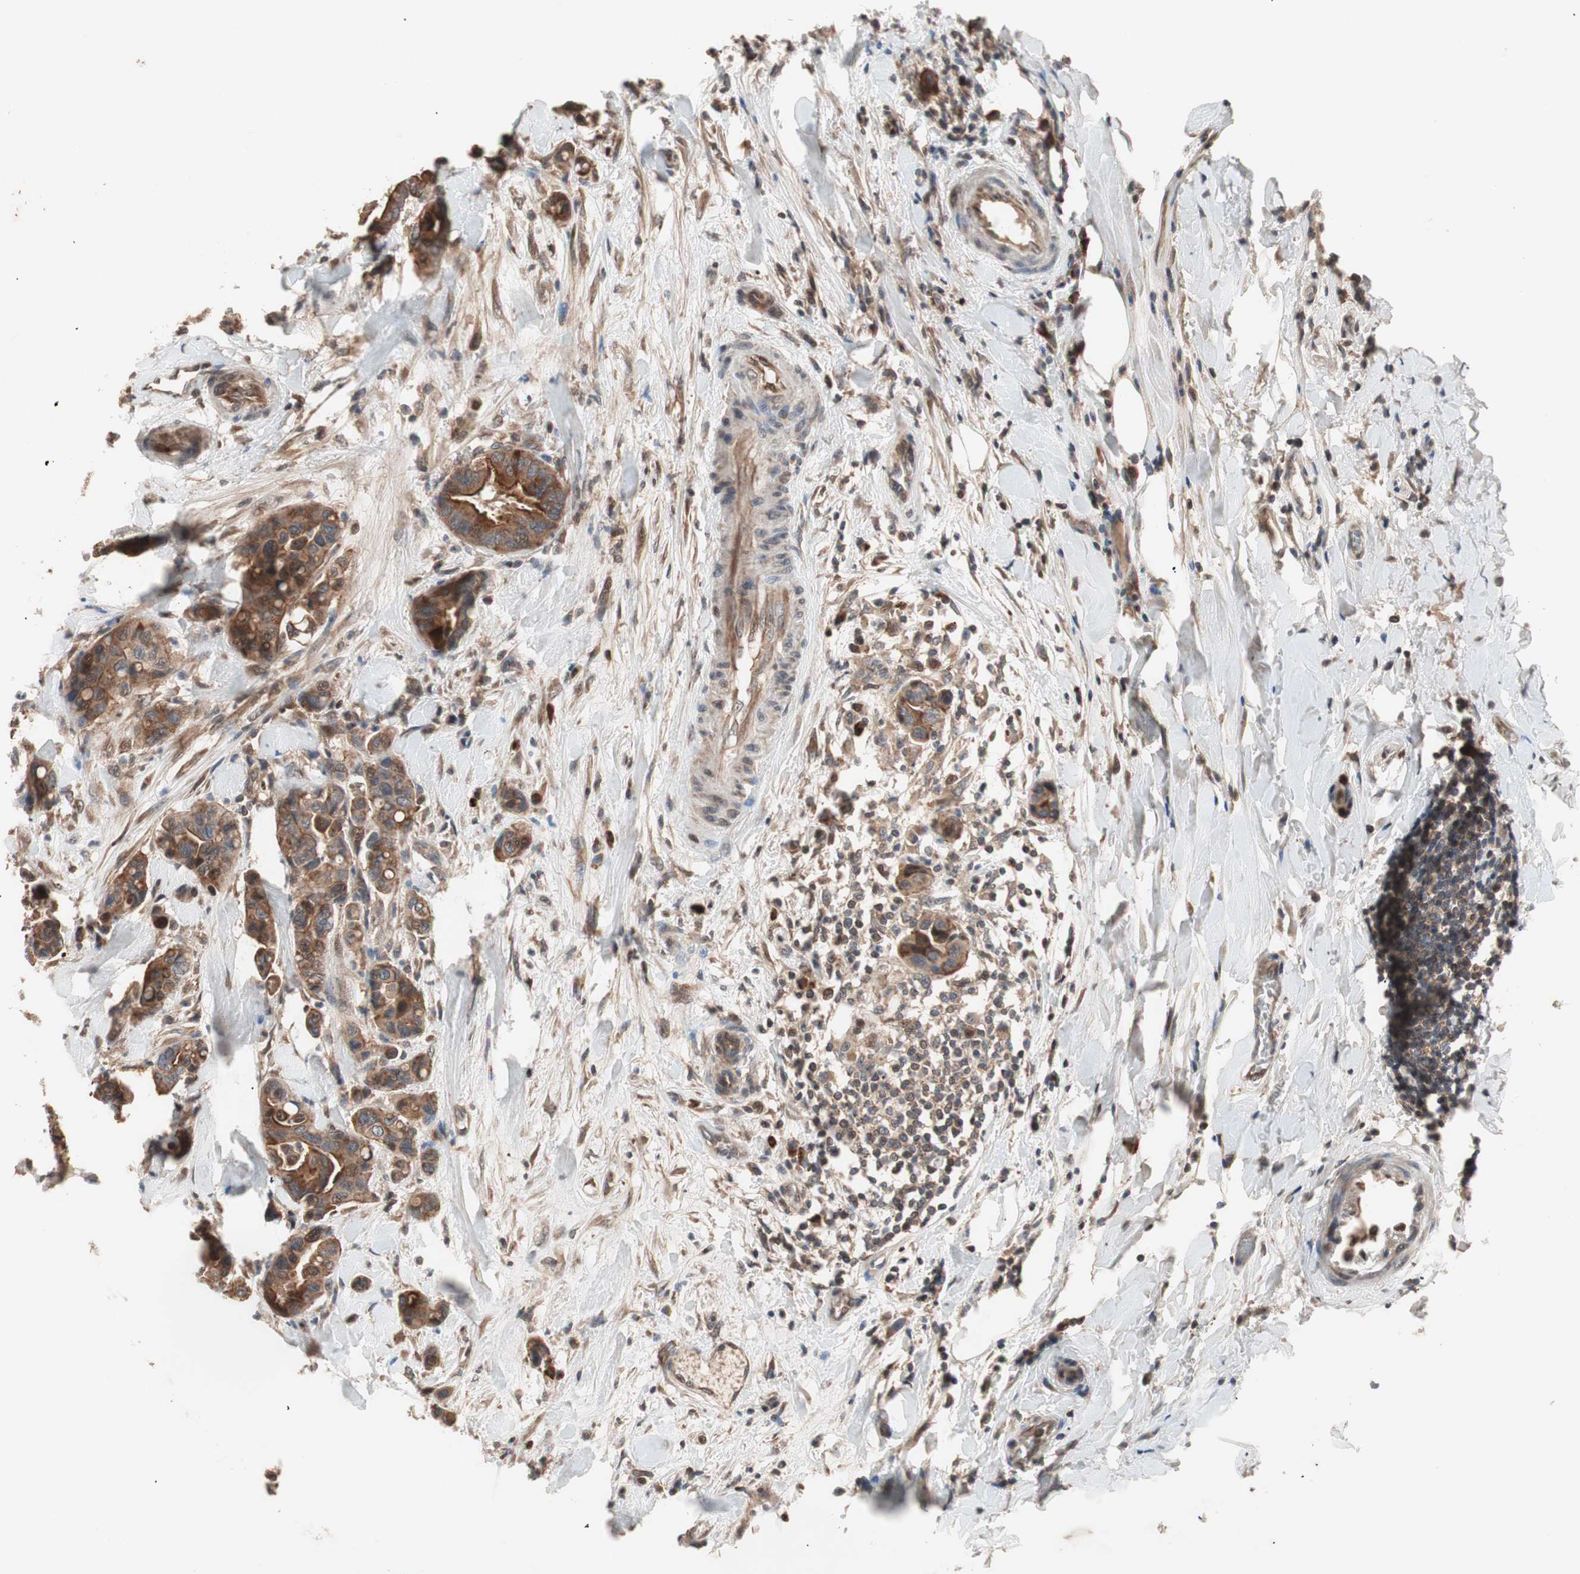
{"staining": {"intensity": "strong", "quantity": ">75%", "location": "cytoplasmic/membranous"}, "tissue": "colorectal cancer", "cell_type": "Tumor cells", "image_type": "cancer", "snomed": [{"axis": "morphology", "description": "Normal tissue, NOS"}, {"axis": "morphology", "description": "Adenocarcinoma, NOS"}, {"axis": "topography", "description": "Colon"}], "caption": "Immunohistochemical staining of human colorectal cancer exhibits high levels of strong cytoplasmic/membranous protein expression in approximately >75% of tumor cells. The staining was performed using DAB to visualize the protein expression in brown, while the nuclei were stained in blue with hematoxylin (Magnification: 20x).", "gene": "NF2", "patient": {"sex": "male", "age": 82}}